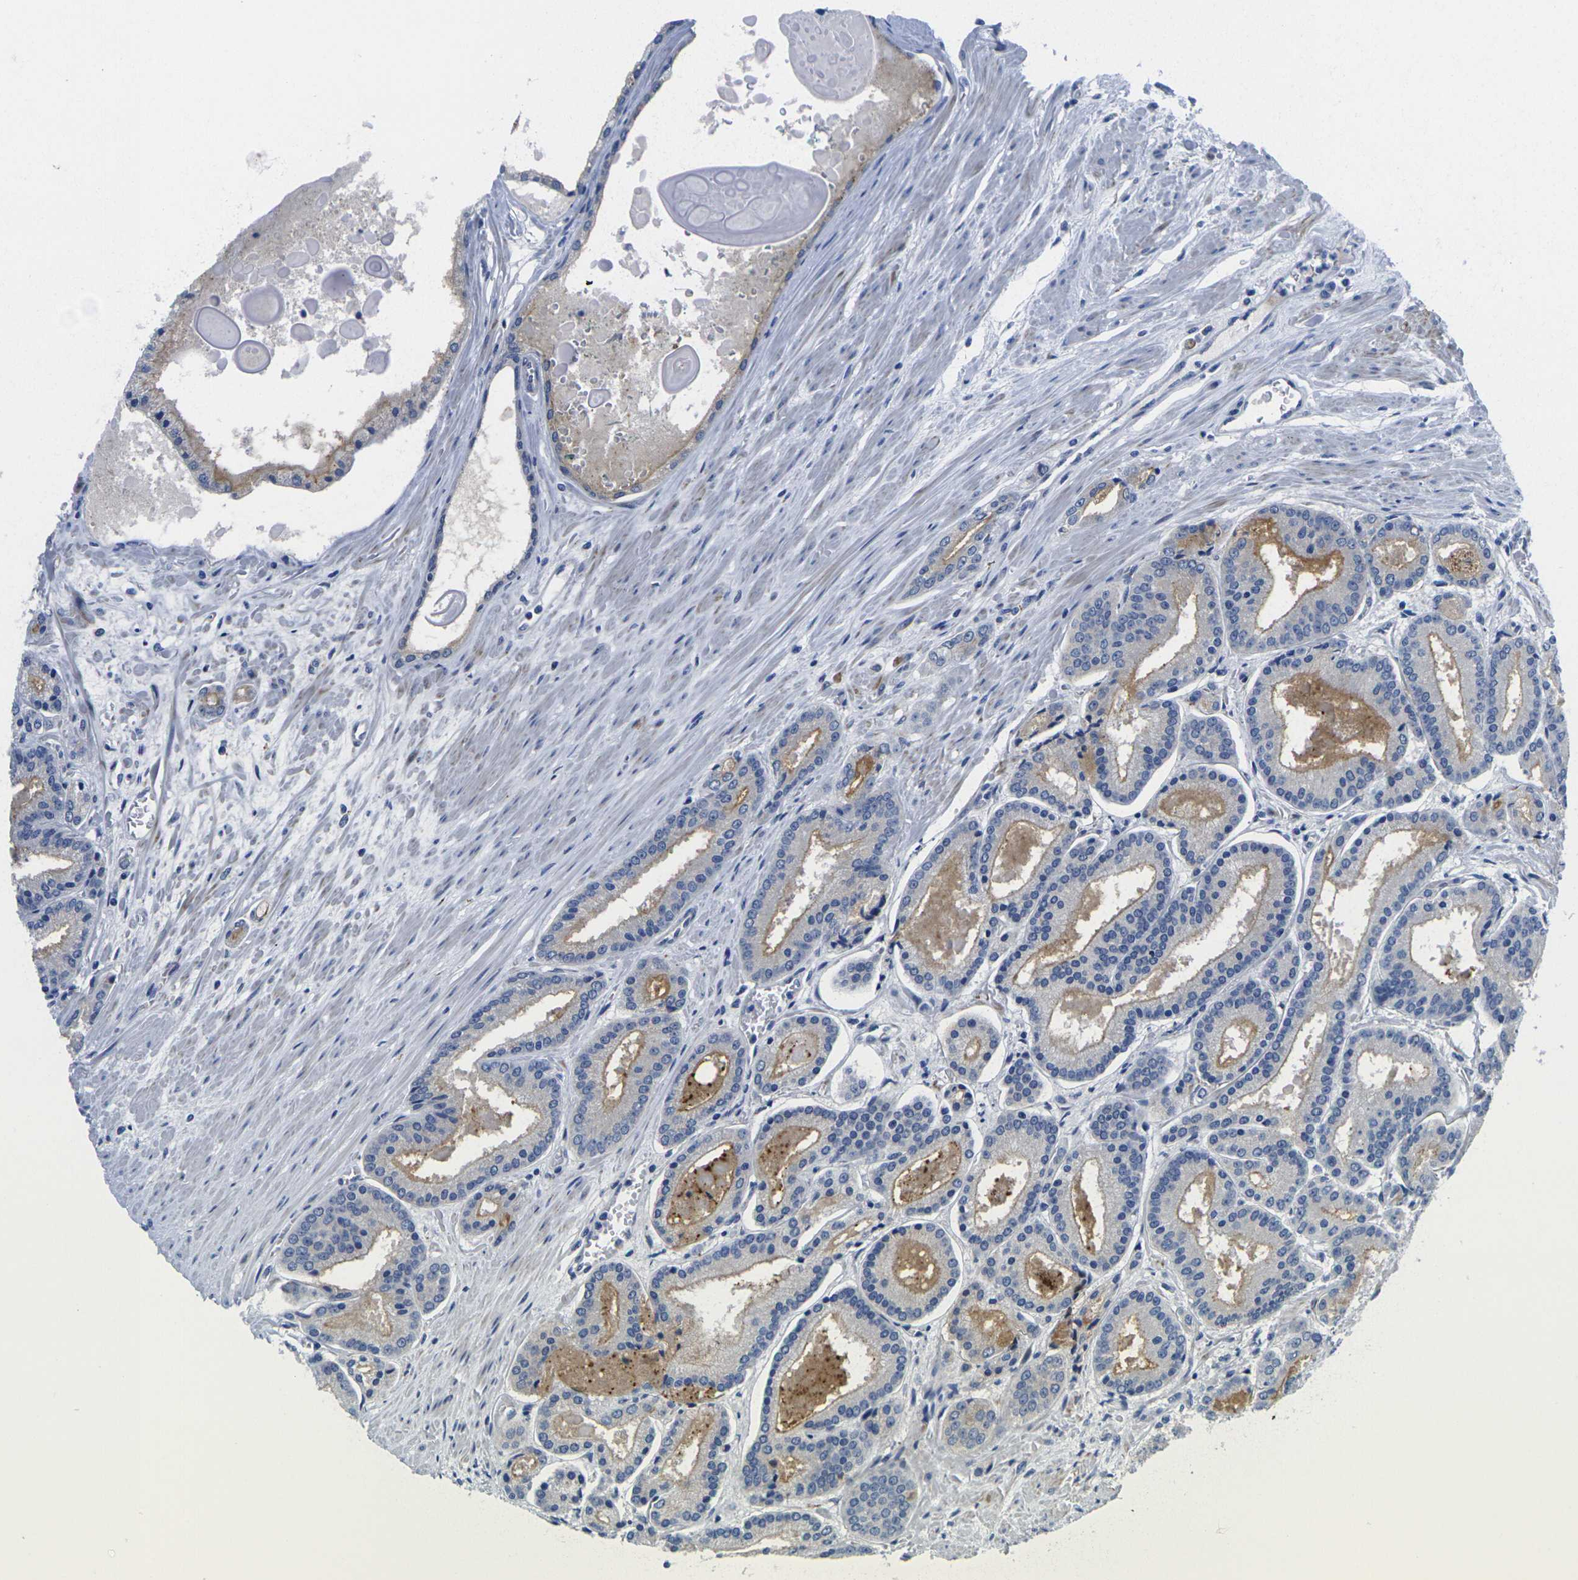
{"staining": {"intensity": "negative", "quantity": "none", "location": "none"}, "tissue": "prostate cancer", "cell_type": "Tumor cells", "image_type": "cancer", "snomed": [{"axis": "morphology", "description": "Adenocarcinoma, Low grade"}, {"axis": "topography", "description": "Prostate"}], "caption": "Immunohistochemistry (IHC) image of neoplastic tissue: human prostate cancer stained with DAB (3,3'-diaminobenzidine) exhibits no significant protein positivity in tumor cells.", "gene": "CRK", "patient": {"sex": "male", "age": 59}}